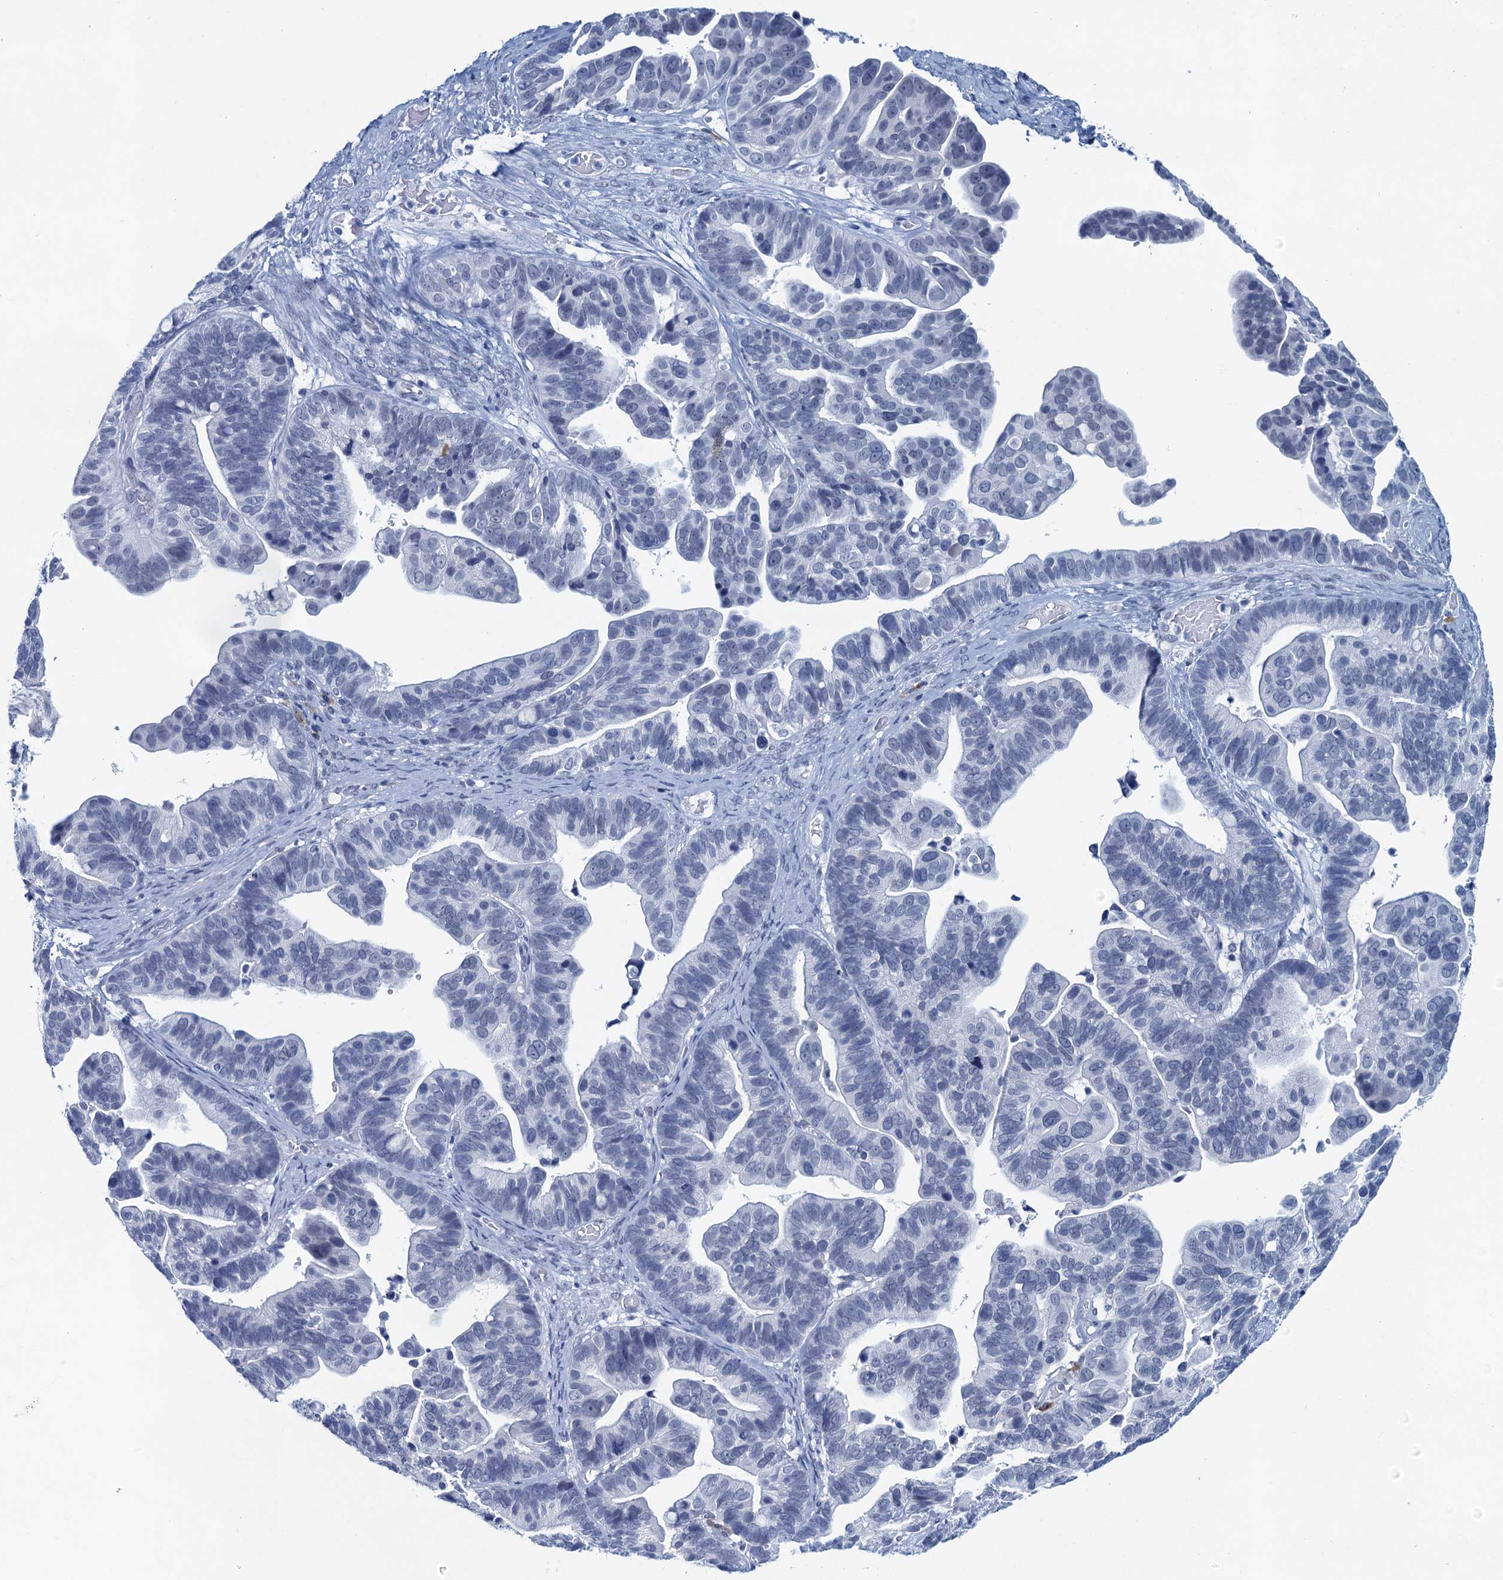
{"staining": {"intensity": "negative", "quantity": "none", "location": "none"}, "tissue": "ovarian cancer", "cell_type": "Tumor cells", "image_type": "cancer", "snomed": [{"axis": "morphology", "description": "Cystadenocarcinoma, serous, NOS"}, {"axis": "topography", "description": "Ovary"}], "caption": "DAB immunohistochemical staining of human ovarian cancer (serous cystadenocarcinoma) displays no significant expression in tumor cells.", "gene": "HAPSTR1", "patient": {"sex": "female", "age": 56}}